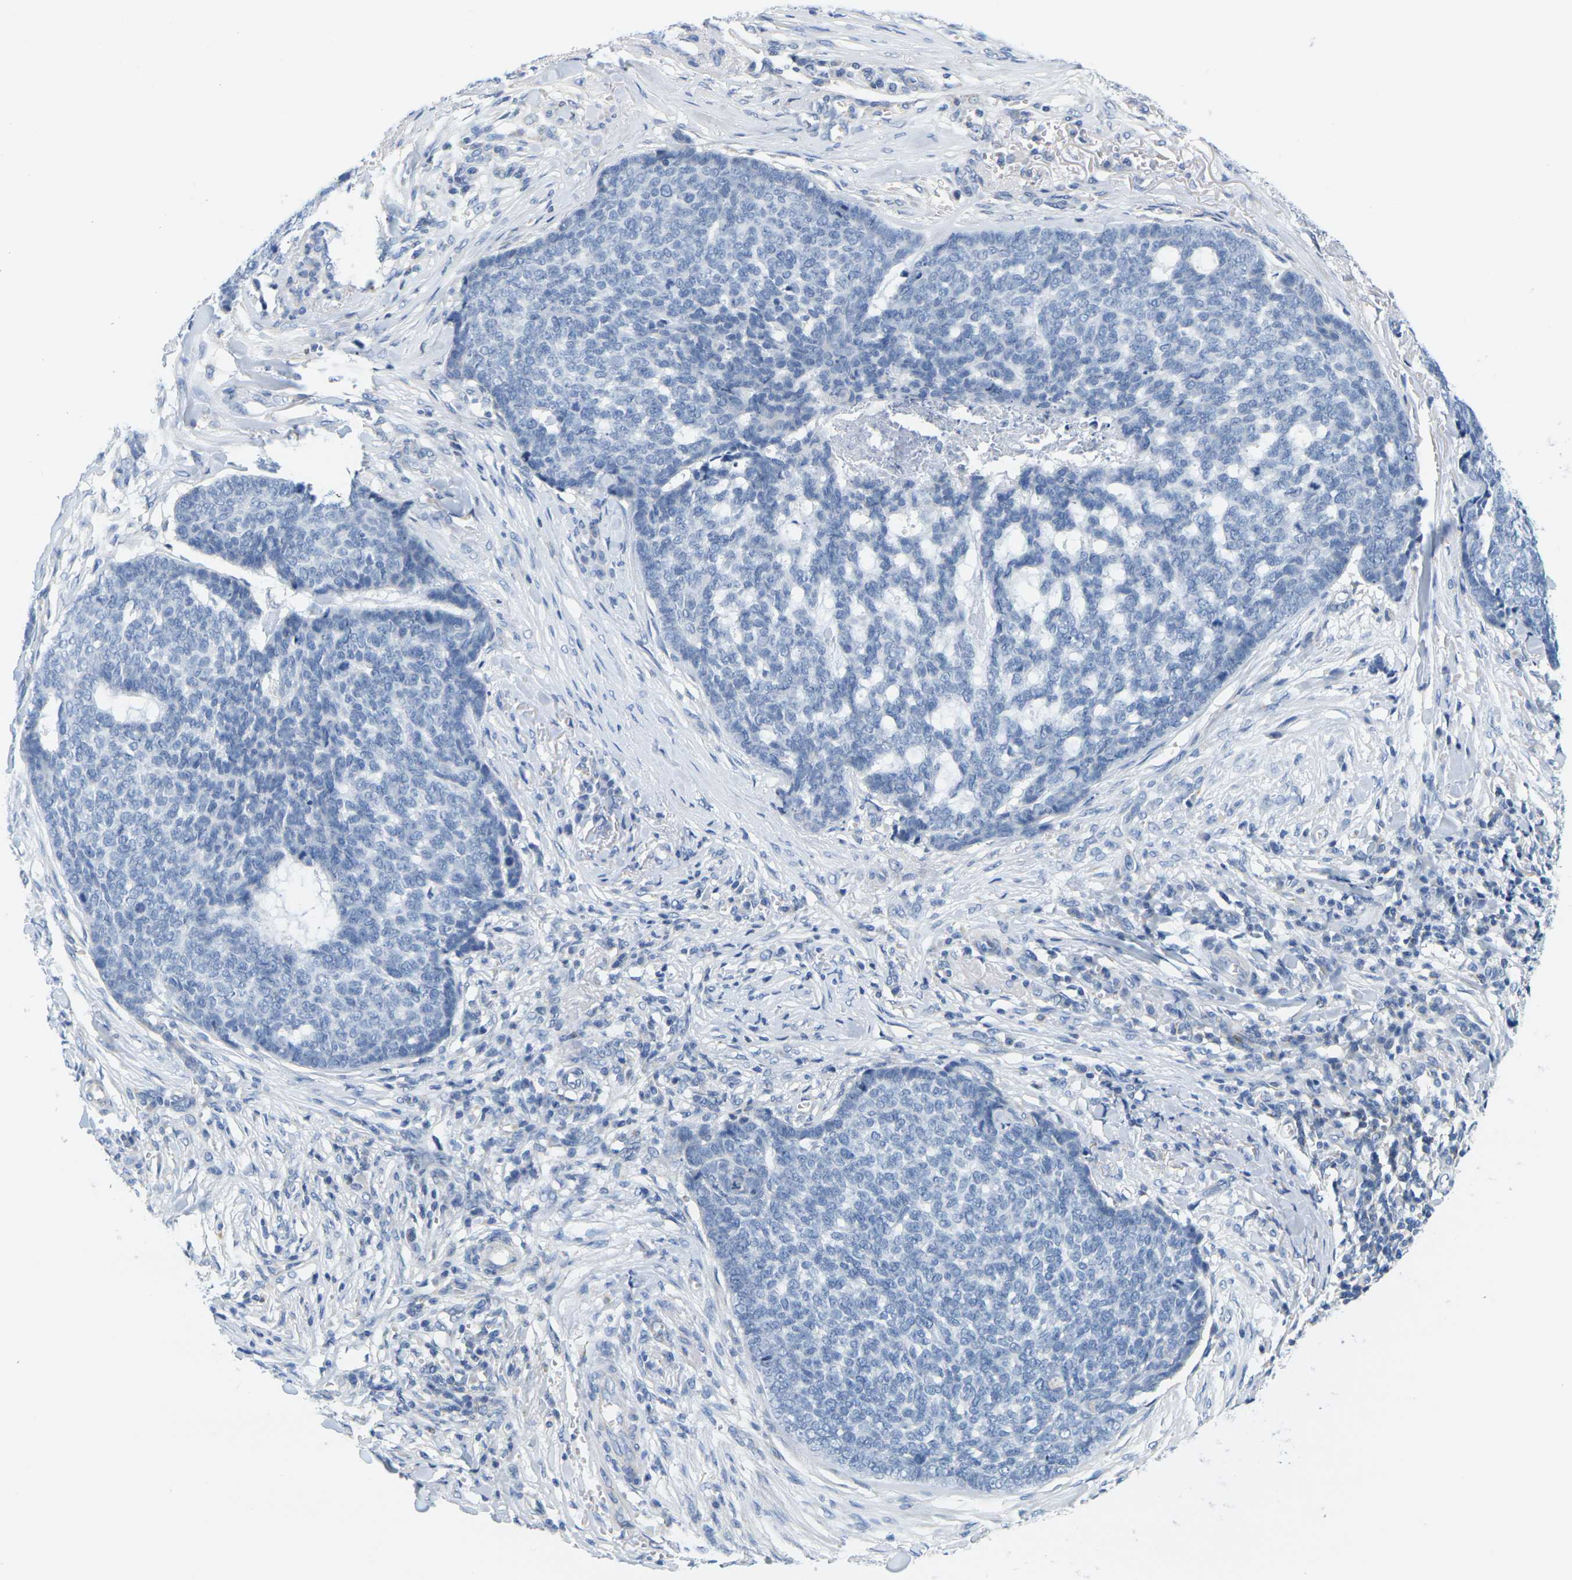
{"staining": {"intensity": "negative", "quantity": "none", "location": "none"}, "tissue": "skin cancer", "cell_type": "Tumor cells", "image_type": "cancer", "snomed": [{"axis": "morphology", "description": "Basal cell carcinoma"}, {"axis": "topography", "description": "Skin"}], "caption": "Protein analysis of basal cell carcinoma (skin) reveals no significant staining in tumor cells.", "gene": "KLK5", "patient": {"sex": "male", "age": 84}}